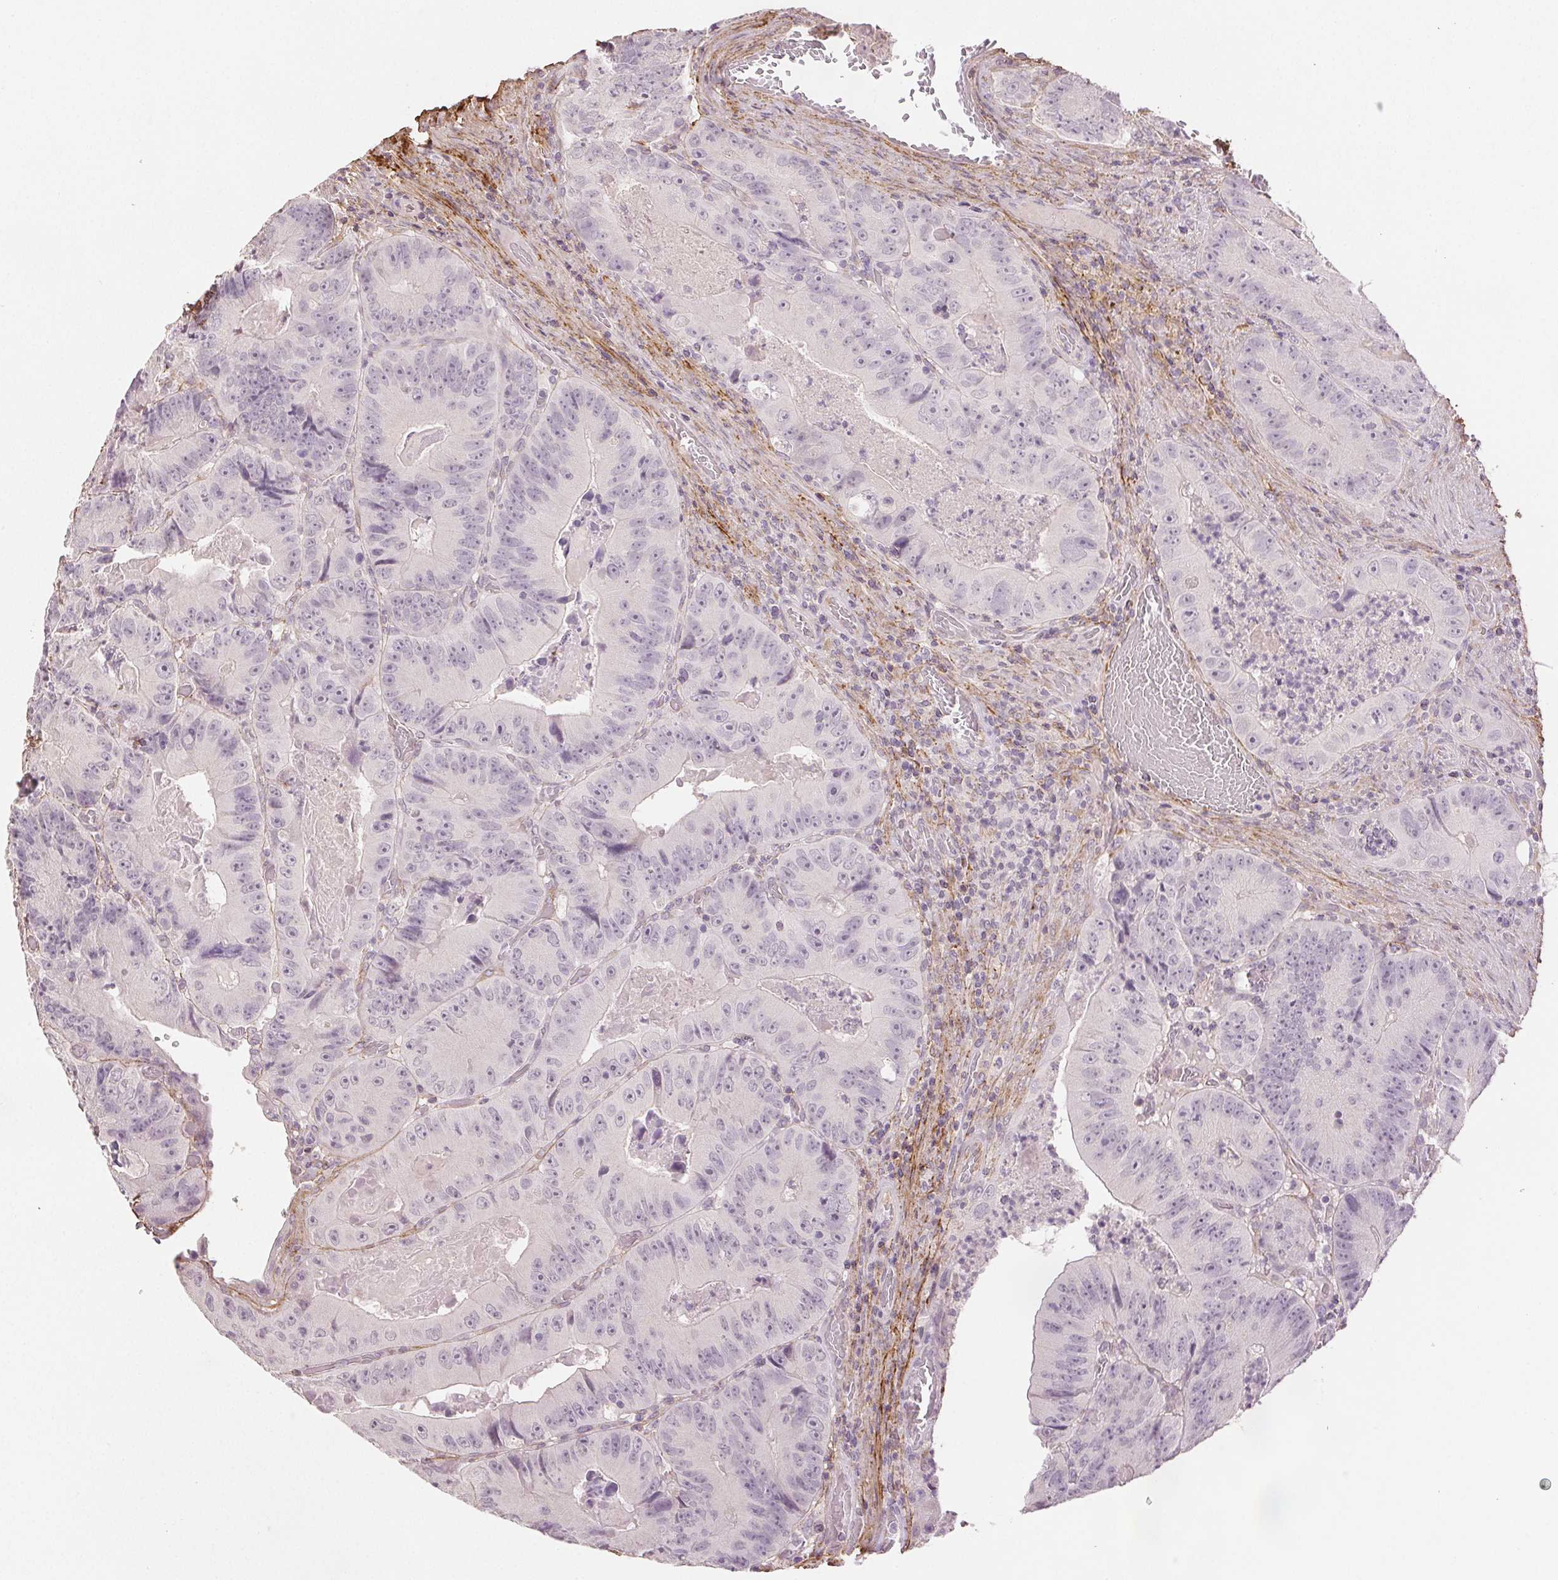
{"staining": {"intensity": "negative", "quantity": "none", "location": "none"}, "tissue": "colorectal cancer", "cell_type": "Tumor cells", "image_type": "cancer", "snomed": [{"axis": "morphology", "description": "Adenocarcinoma, NOS"}, {"axis": "topography", "description": "Colon"}], "caption": "High power microscopy histopathology image of an immunohistochemistry image of colorectal cancer, revealing no significant expression in tumor cells.", "gene": "FBN1", "patient": {"sex": "female", "age": 86}}